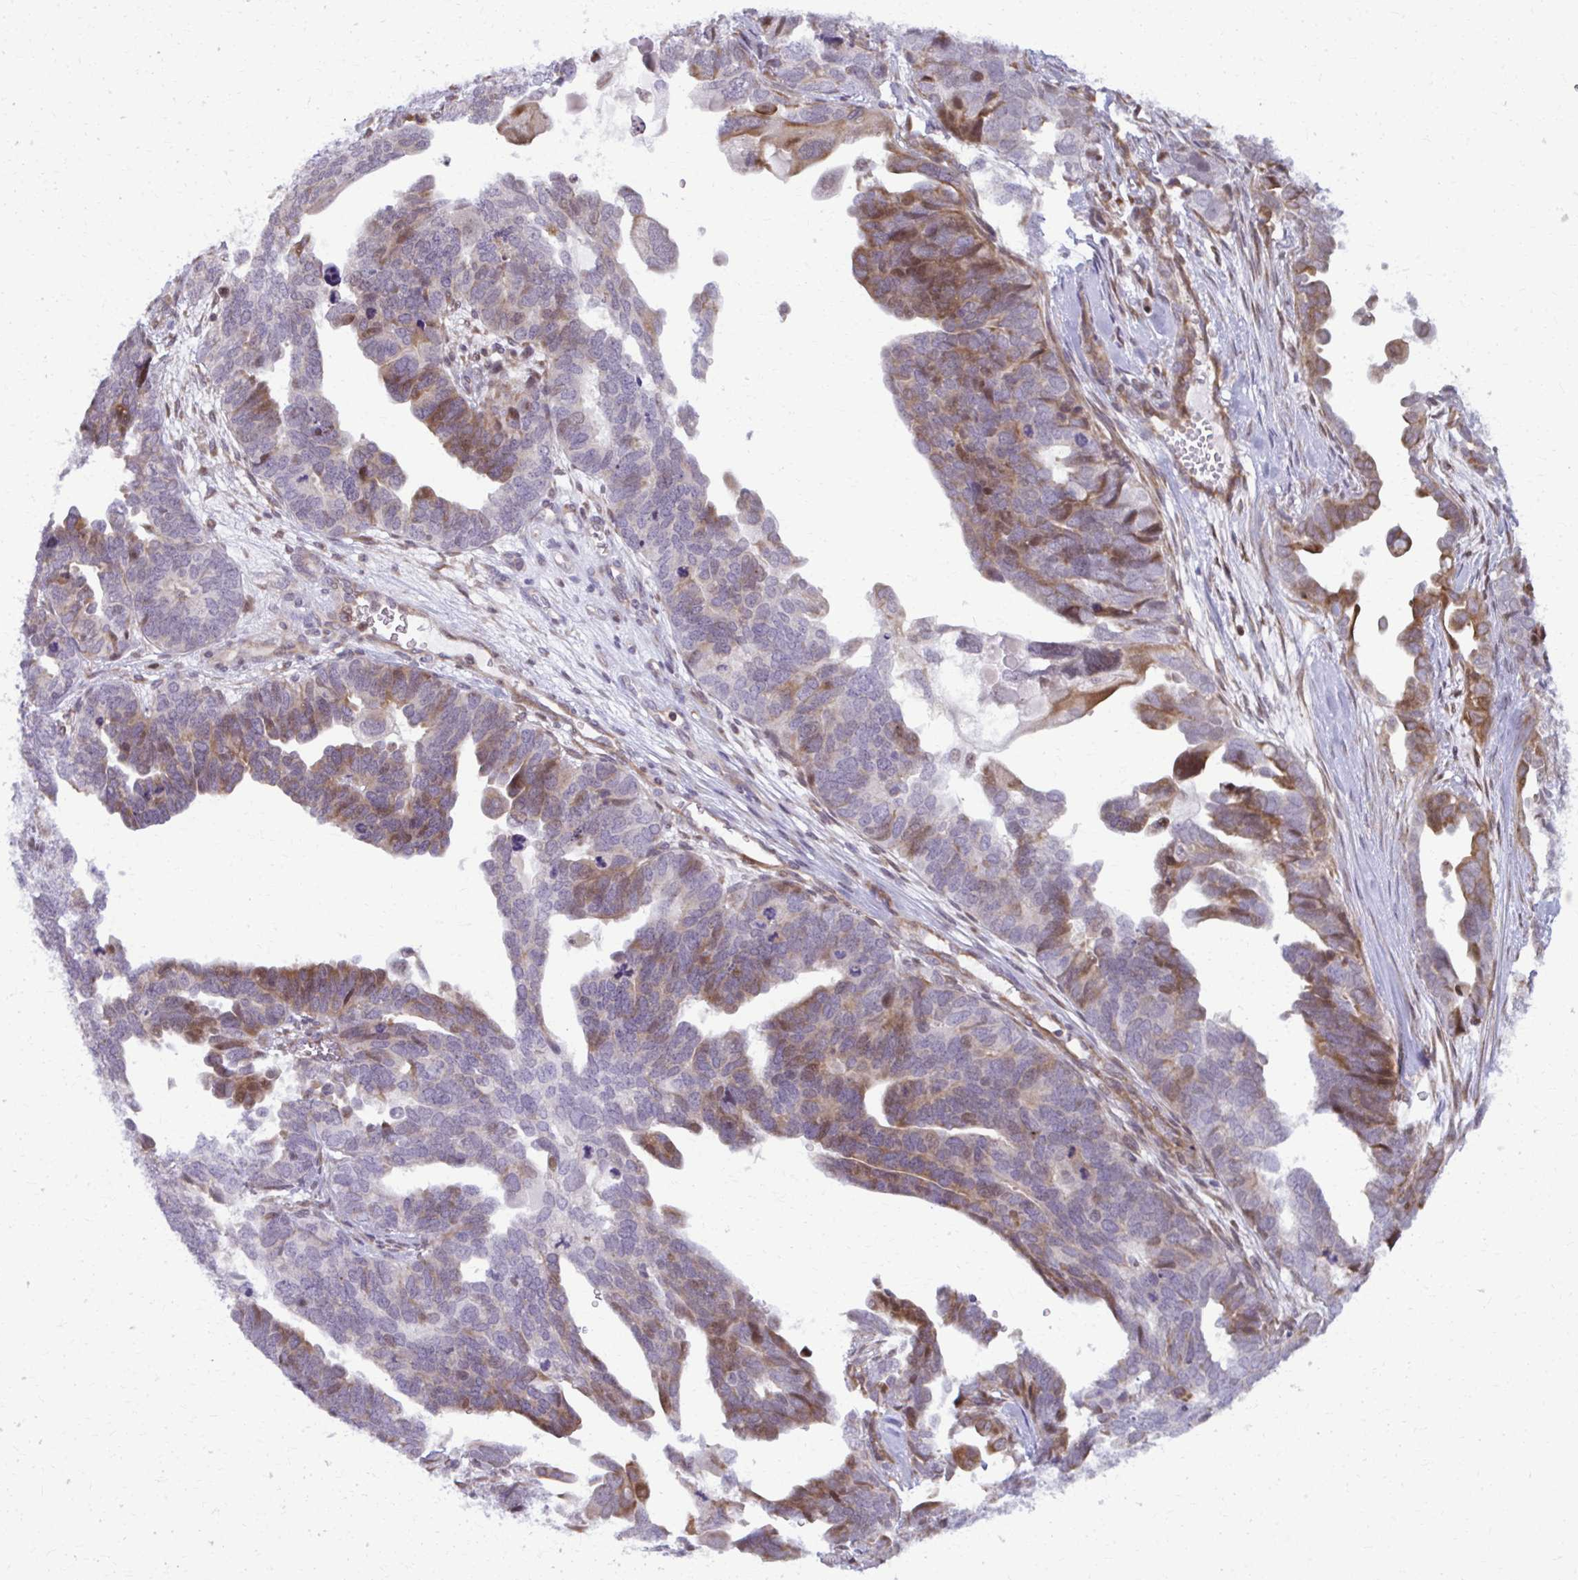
{"staining": {"intensity": "moderate", "quantity": "25%-75%", "location": "cytoplasmic/membranous,nuclear"}, "tissue": "ovarian cancer", "cell_type": "Tumor cells", "image_type": "cancer", "snomed": [{"axis": "morphology", "description": "Cystadenocarcinoma, serous, NOS"}, {"axis": "topography", "description": "Ovary"}], "caption": "A brown stain labels moderate cytoplasmic/membranous and nuclear expression of a protein in ovarian cancer tumor cells.", "gene": "MAF1", "patient": {"sex": "female", "age": 51}}